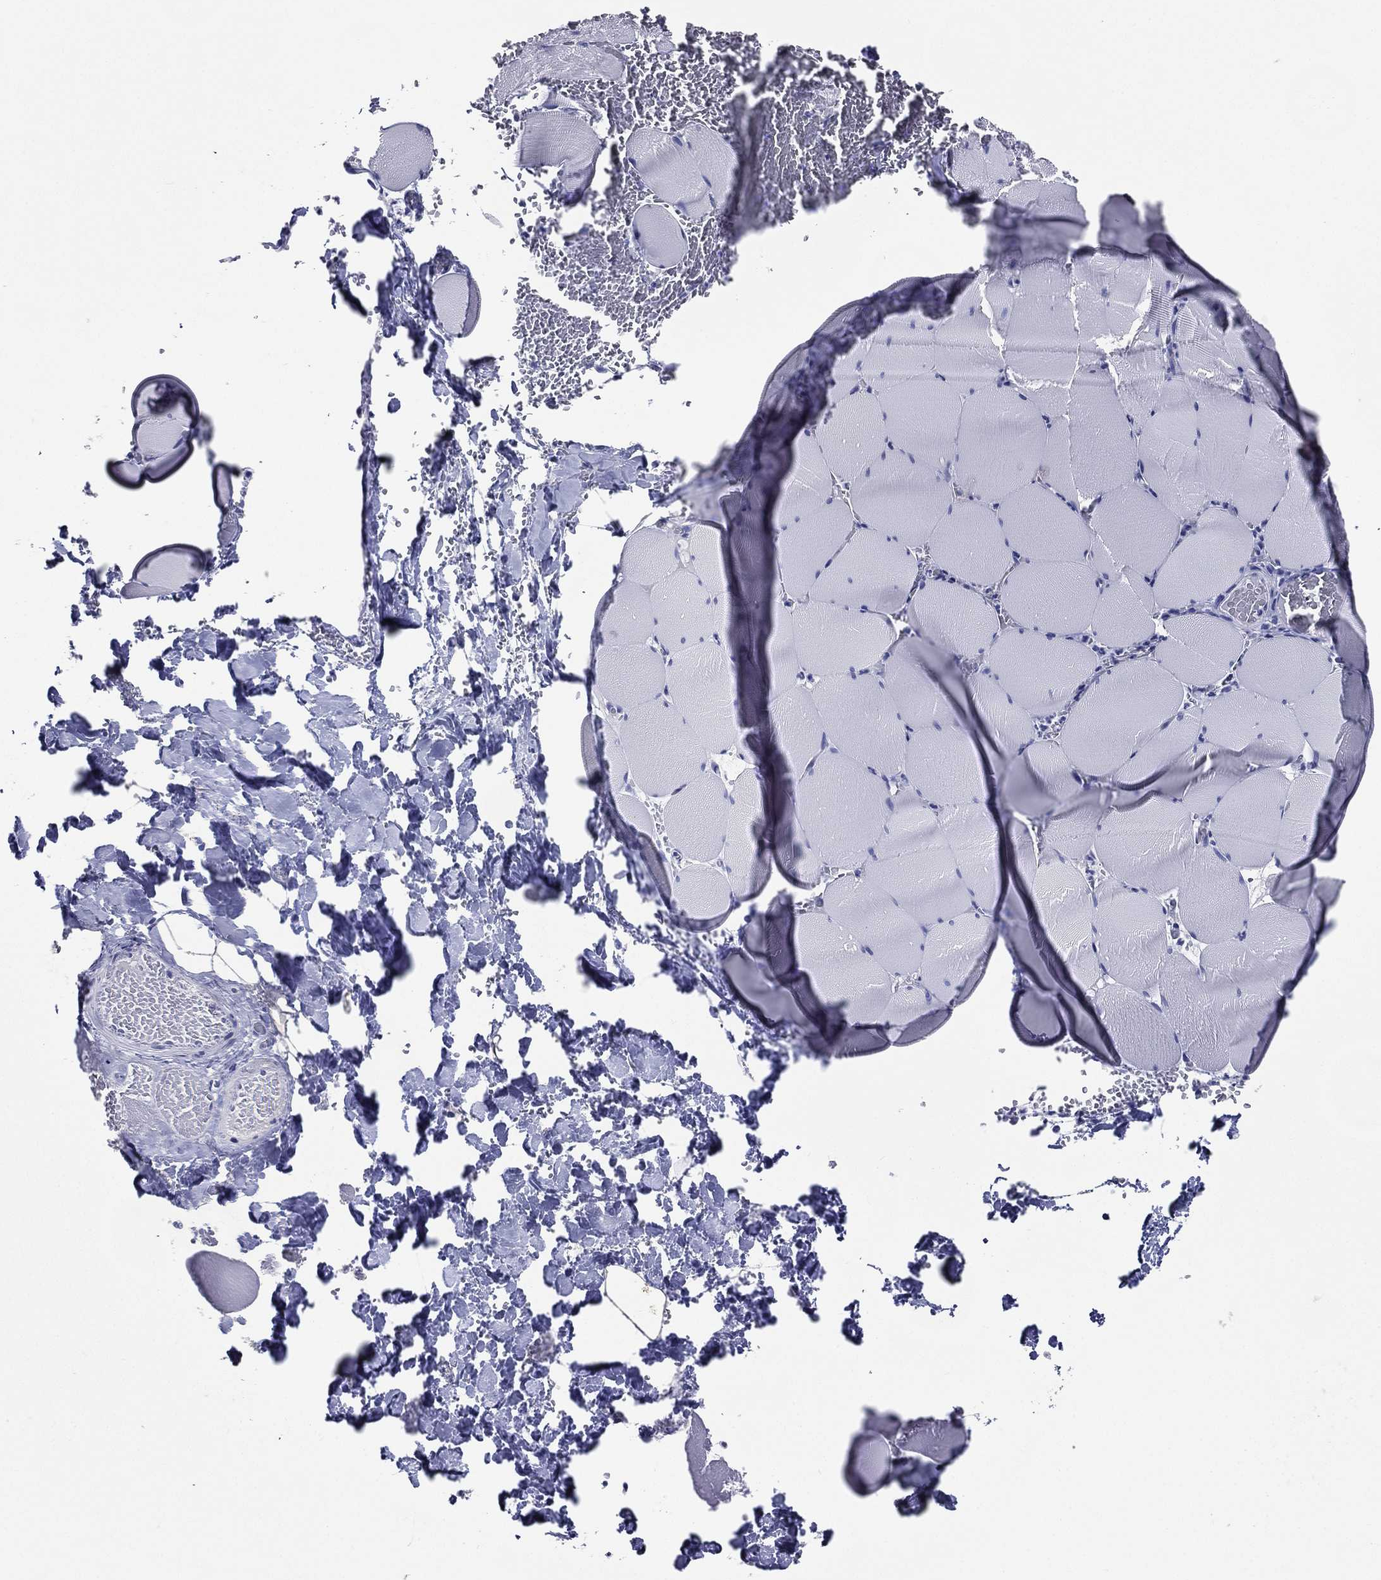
{"staining": {"intensity": "negative", "quantity": "none", "location": "none"}, "tissue": "skeletal muscle", "cell_type": "Myocytes", "image_type": "normal", "snomed": [{"axis": "morphology", "description": "Normal tissue, NOS"}, {"axis": "morphology", "description": "Malignant melanoma, Metastatic site"}, {"axis": "topography", "description": "Skeletal muscle"}], "caption": "High power microscopy image of an IHC image of normal skeletal muscle, revealing no significant expression in myocytes.", "gene": "ACE2", "patient": {"sex": "male", "age": 50}}